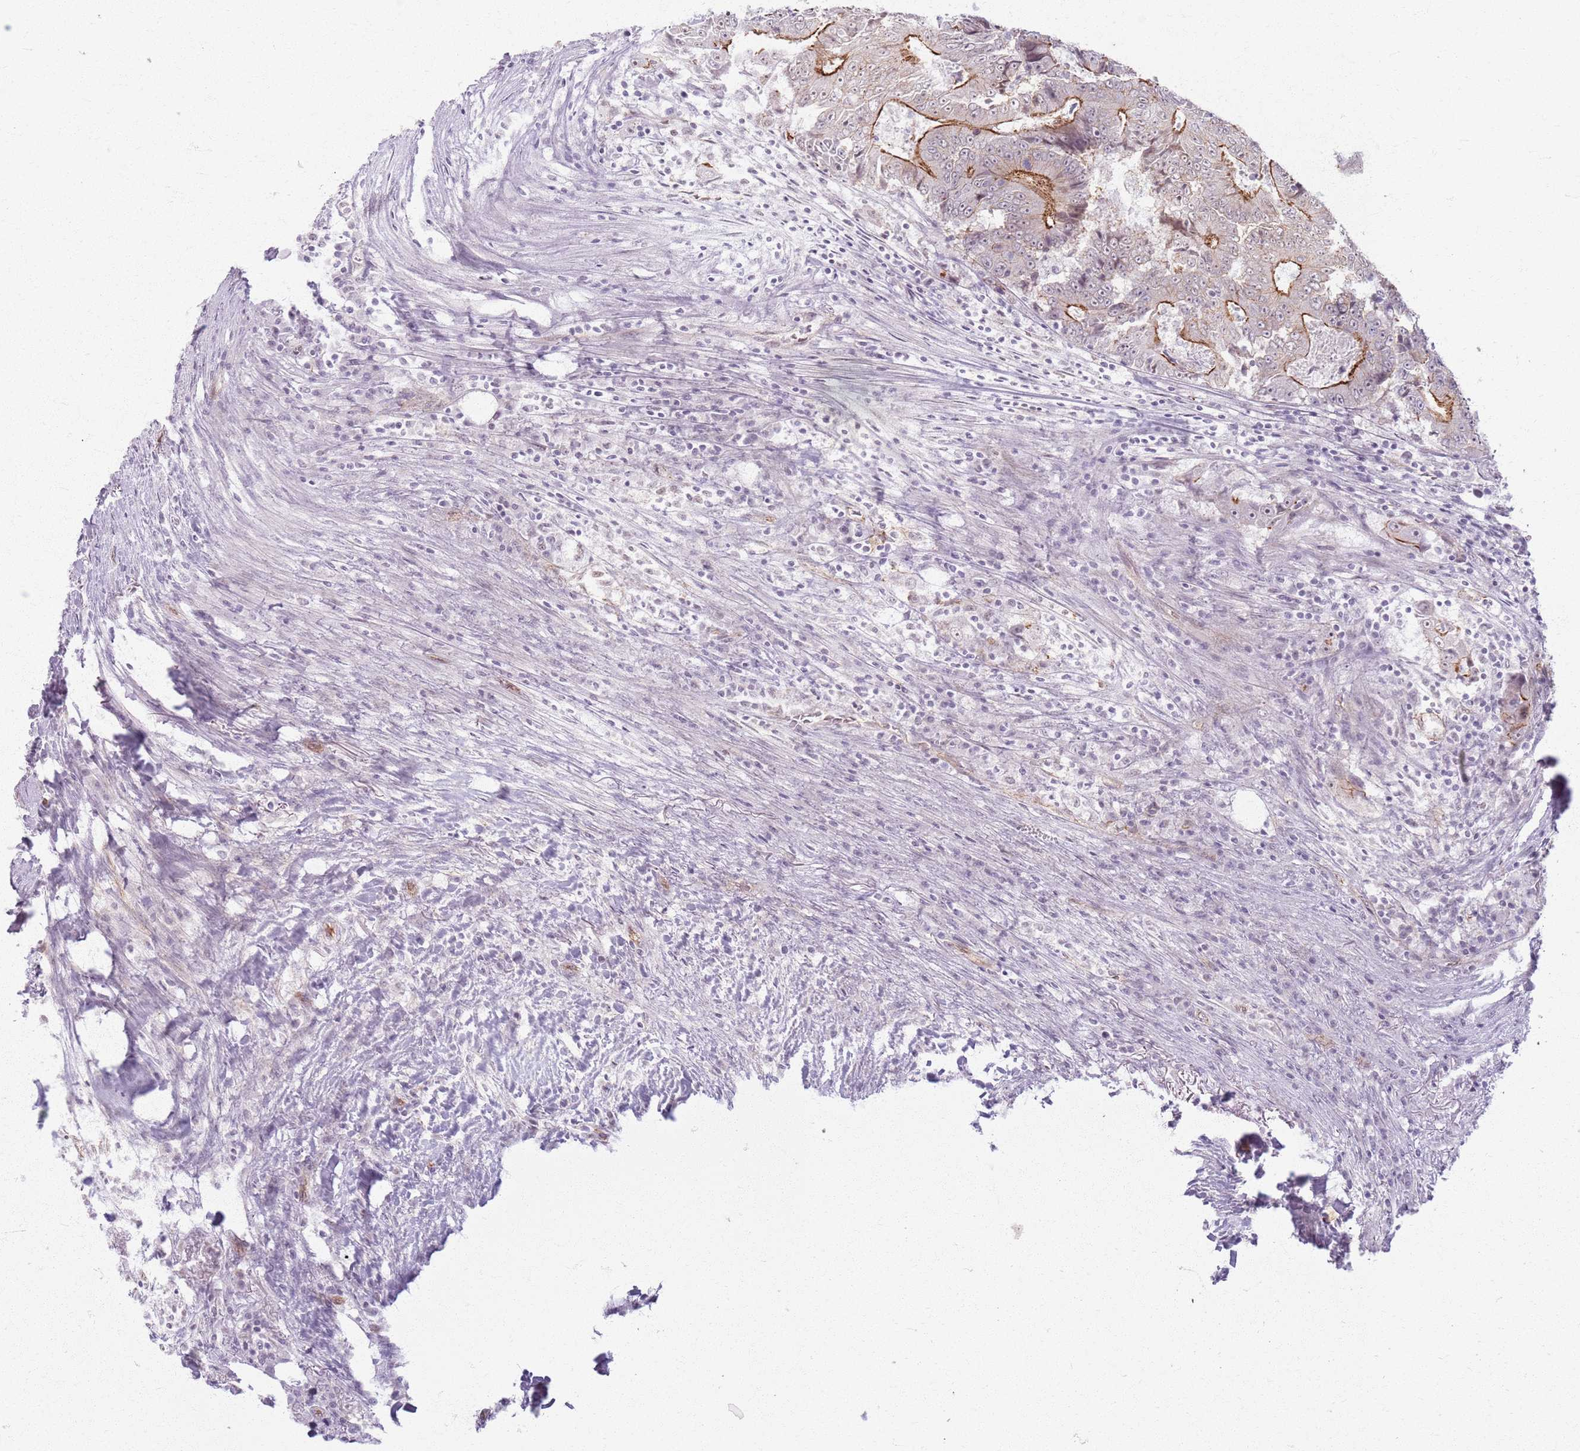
{"staining": {"intensity": "strong", "quantity": "<25%", "location": "cytoplasmic/membranous"}, "tissue": "colorectal cancer", "cell_type": "Tumor cells", "image_type": "cancer", "snomed": [{"axis": "morphology", "description": "Adenocarcinoma, NOS"}, {"axis": "topography", "description": "Colon"}], "caption": "Immunohistochemistry (DAB) staining of human adenocarcinoma (colorectal) reveals strong cytoplasmic/membranous protein positivity in about <25% of tumor cells.", "gene": "KCNA5", "patient": {"sex": "male", "age": 83}}